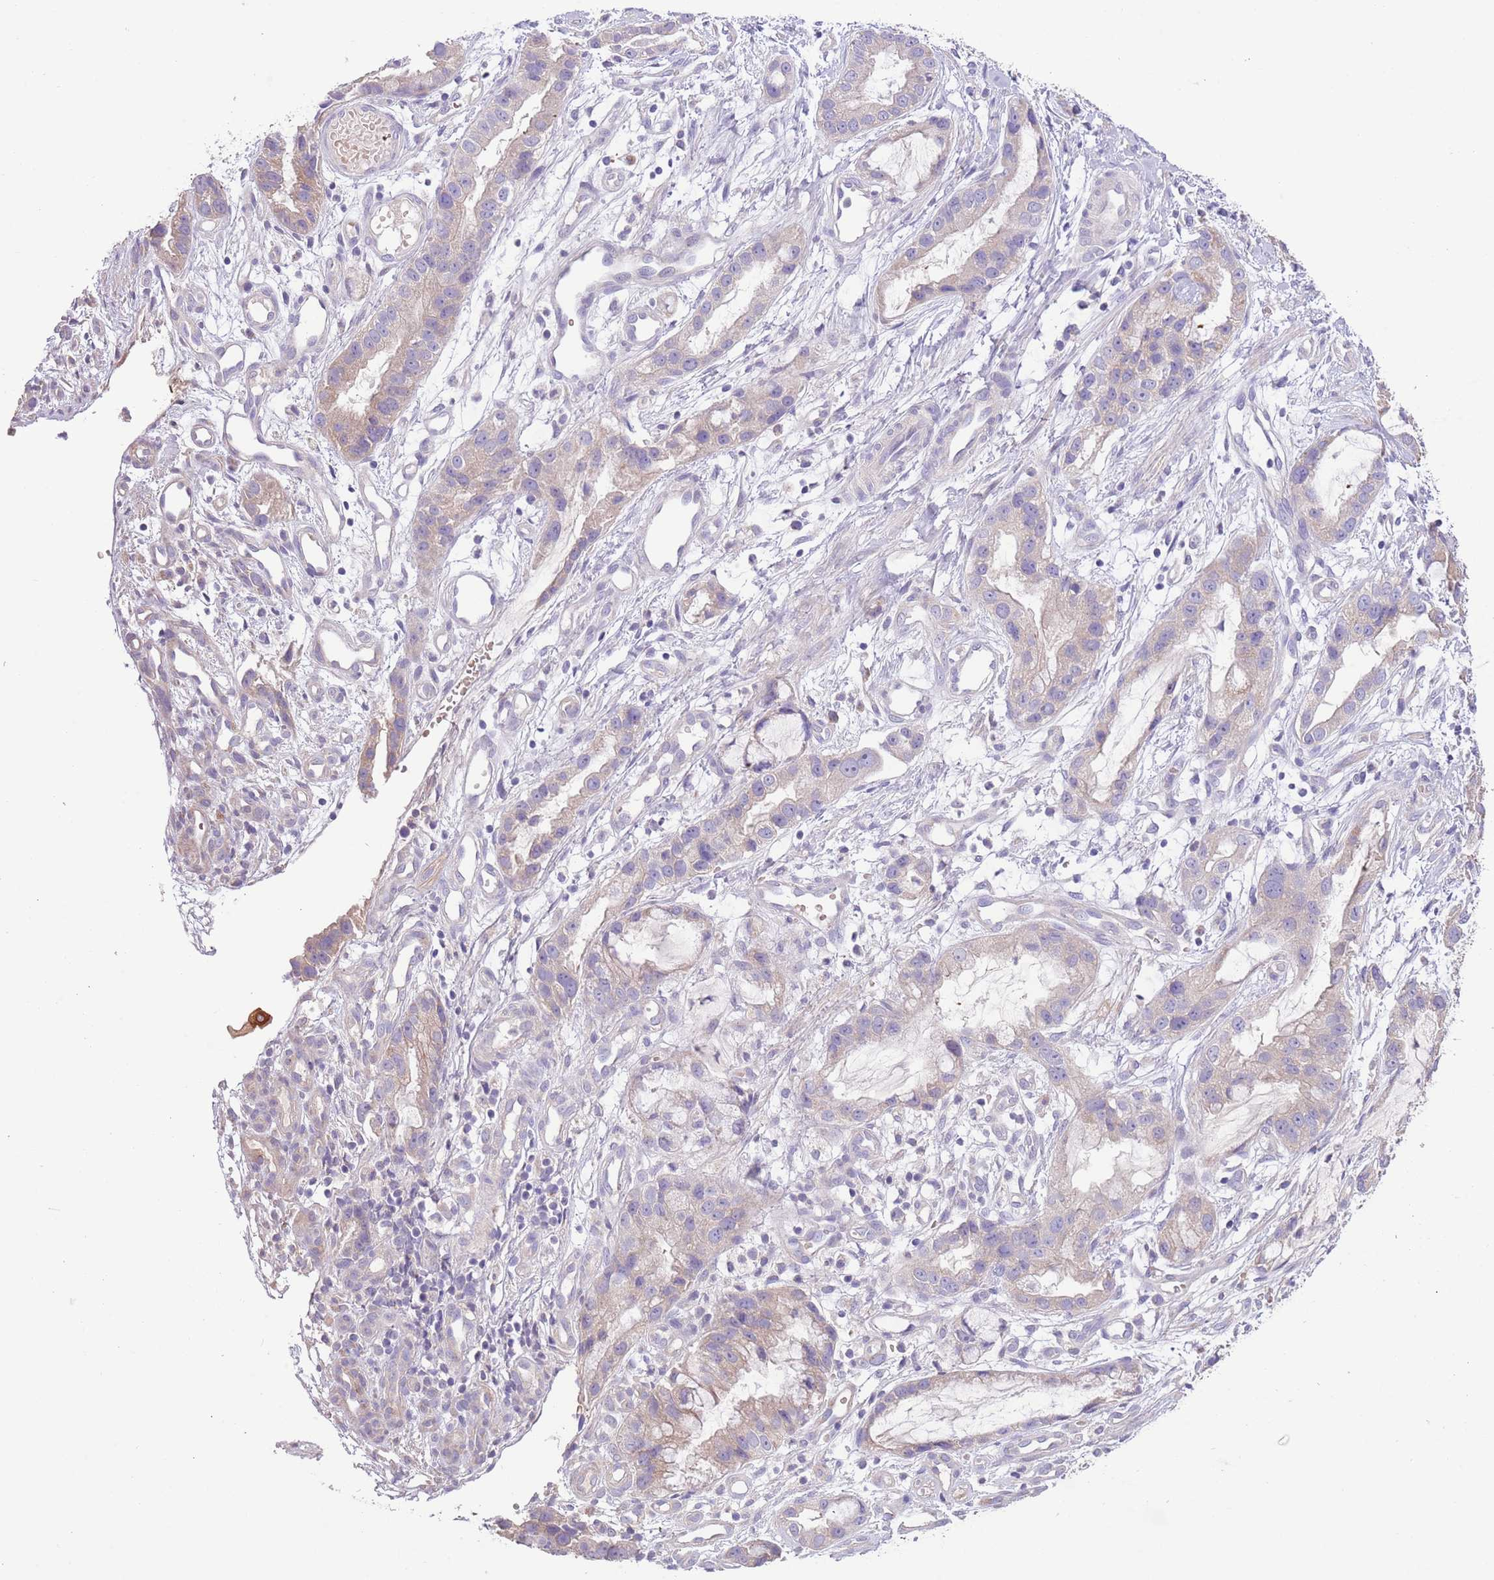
{"staining": {"intensity": "weak", "quantity": "<25%", "location": "cytoplasmic/membranous"}, "tissue": "stomach cancer", "cell_type": "Tumor cells", "image_type": "cancer", "snomed": [{"axis": "morphology", "description": "Adenocarcinoma, NOS"}, {"axis": "topography", "description": "Stomach"}], "caption": "Immunohistochemistry (IHC) photomicrograph of stomach cancer stained for a protein (brown), which exhibits no expression in tumor cells.", "gene": "ZNF658", "patient": {"sex": "male", "age": 55}}